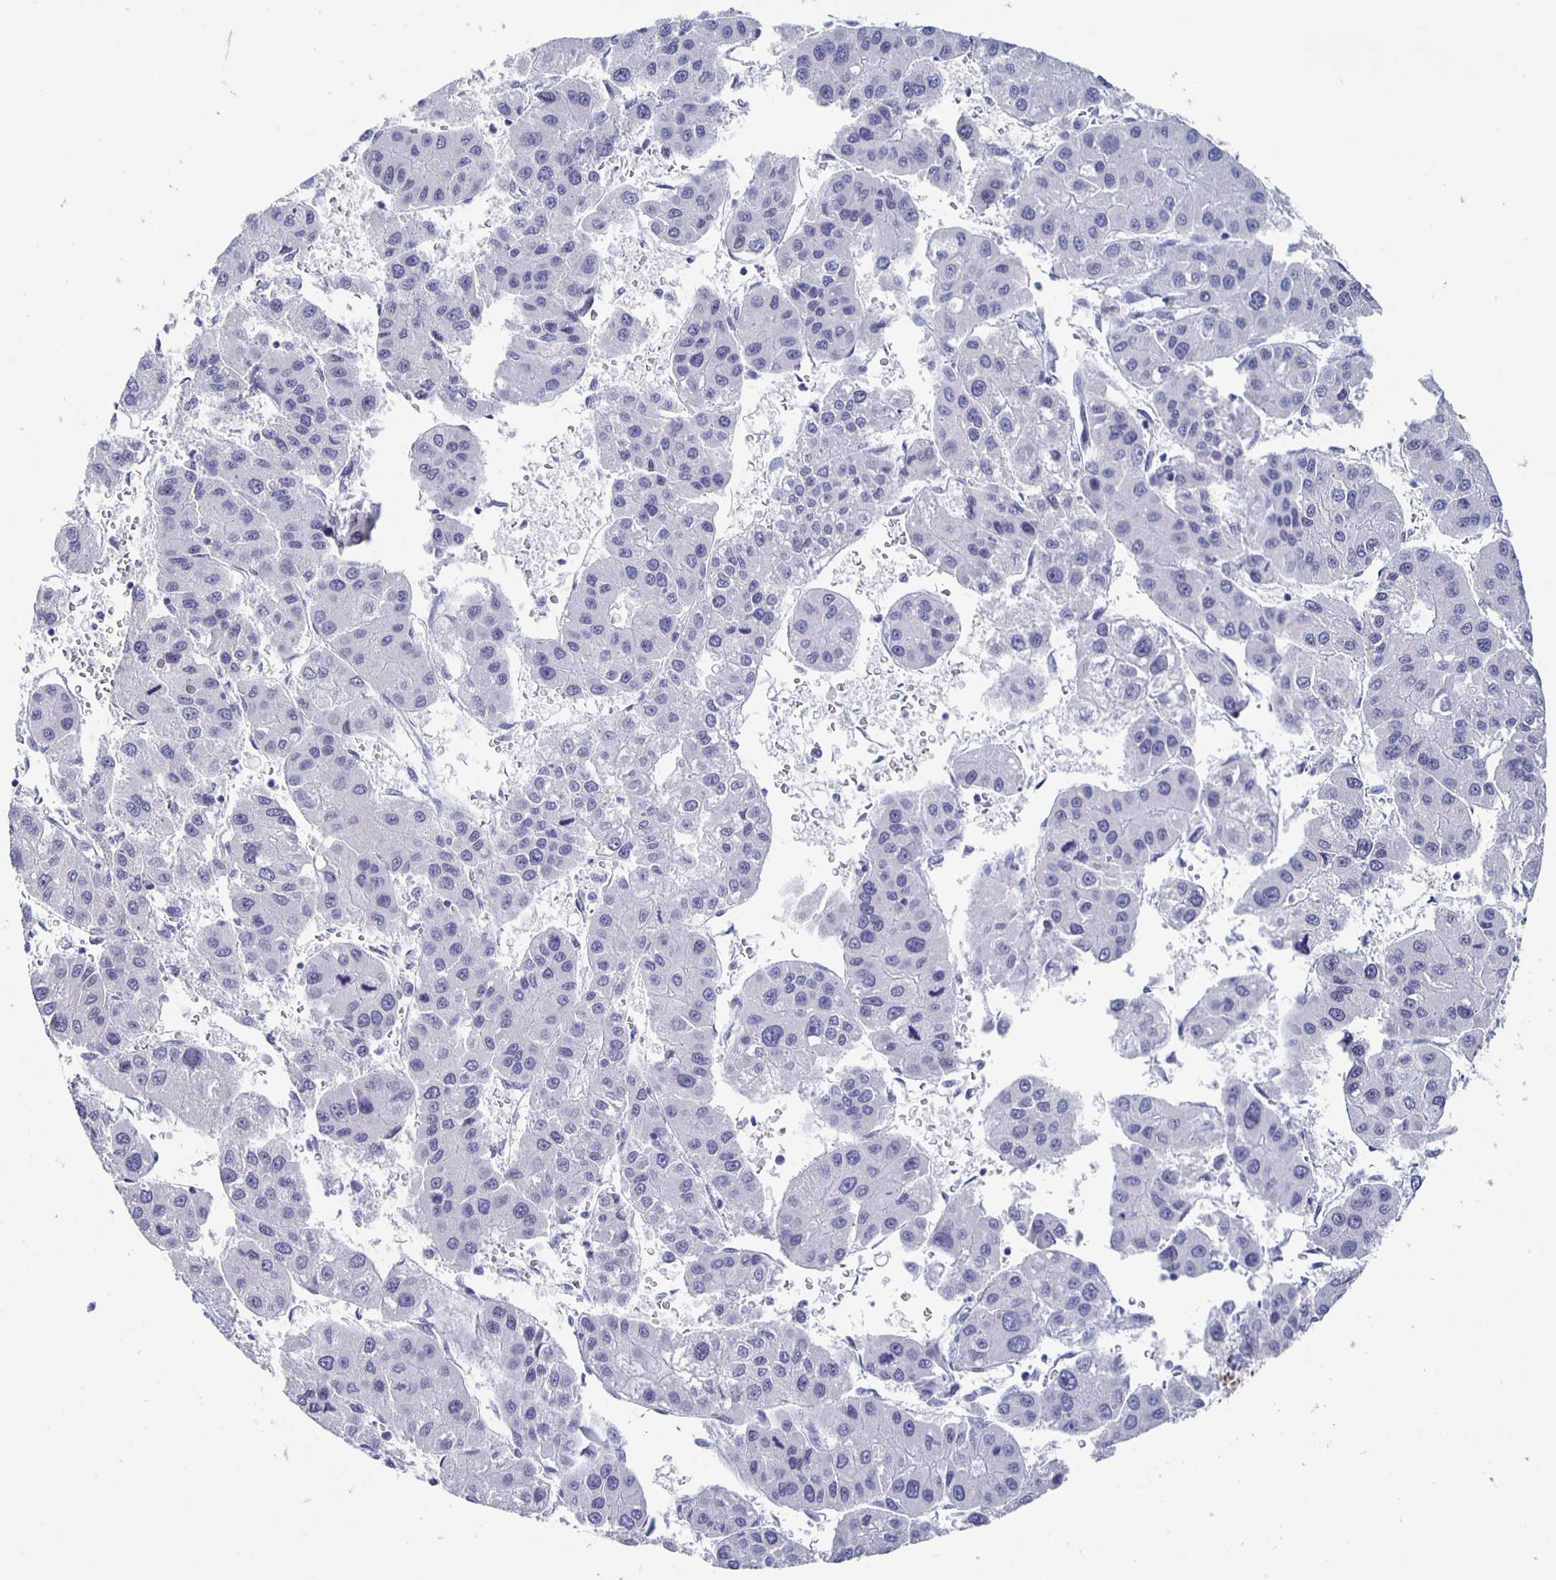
{"staining": {"intensity": "negative", "quantity": "none", "location": "none"}, "tissue": "liver cancer", "cell_type": "Tumor cells", "image_type": "cancer", "snomed": [{"axis": "morphology", "description": "Carcinoma, Hepatocellular, NOS"}, {"axis": "topography", "description": "Liver"}], "caption": "The micrograph exhibits no significant positivity in tumor cells of liver cancer.", "gene": "CCDC17", "patient": {"sex": "male", "age": 73}}